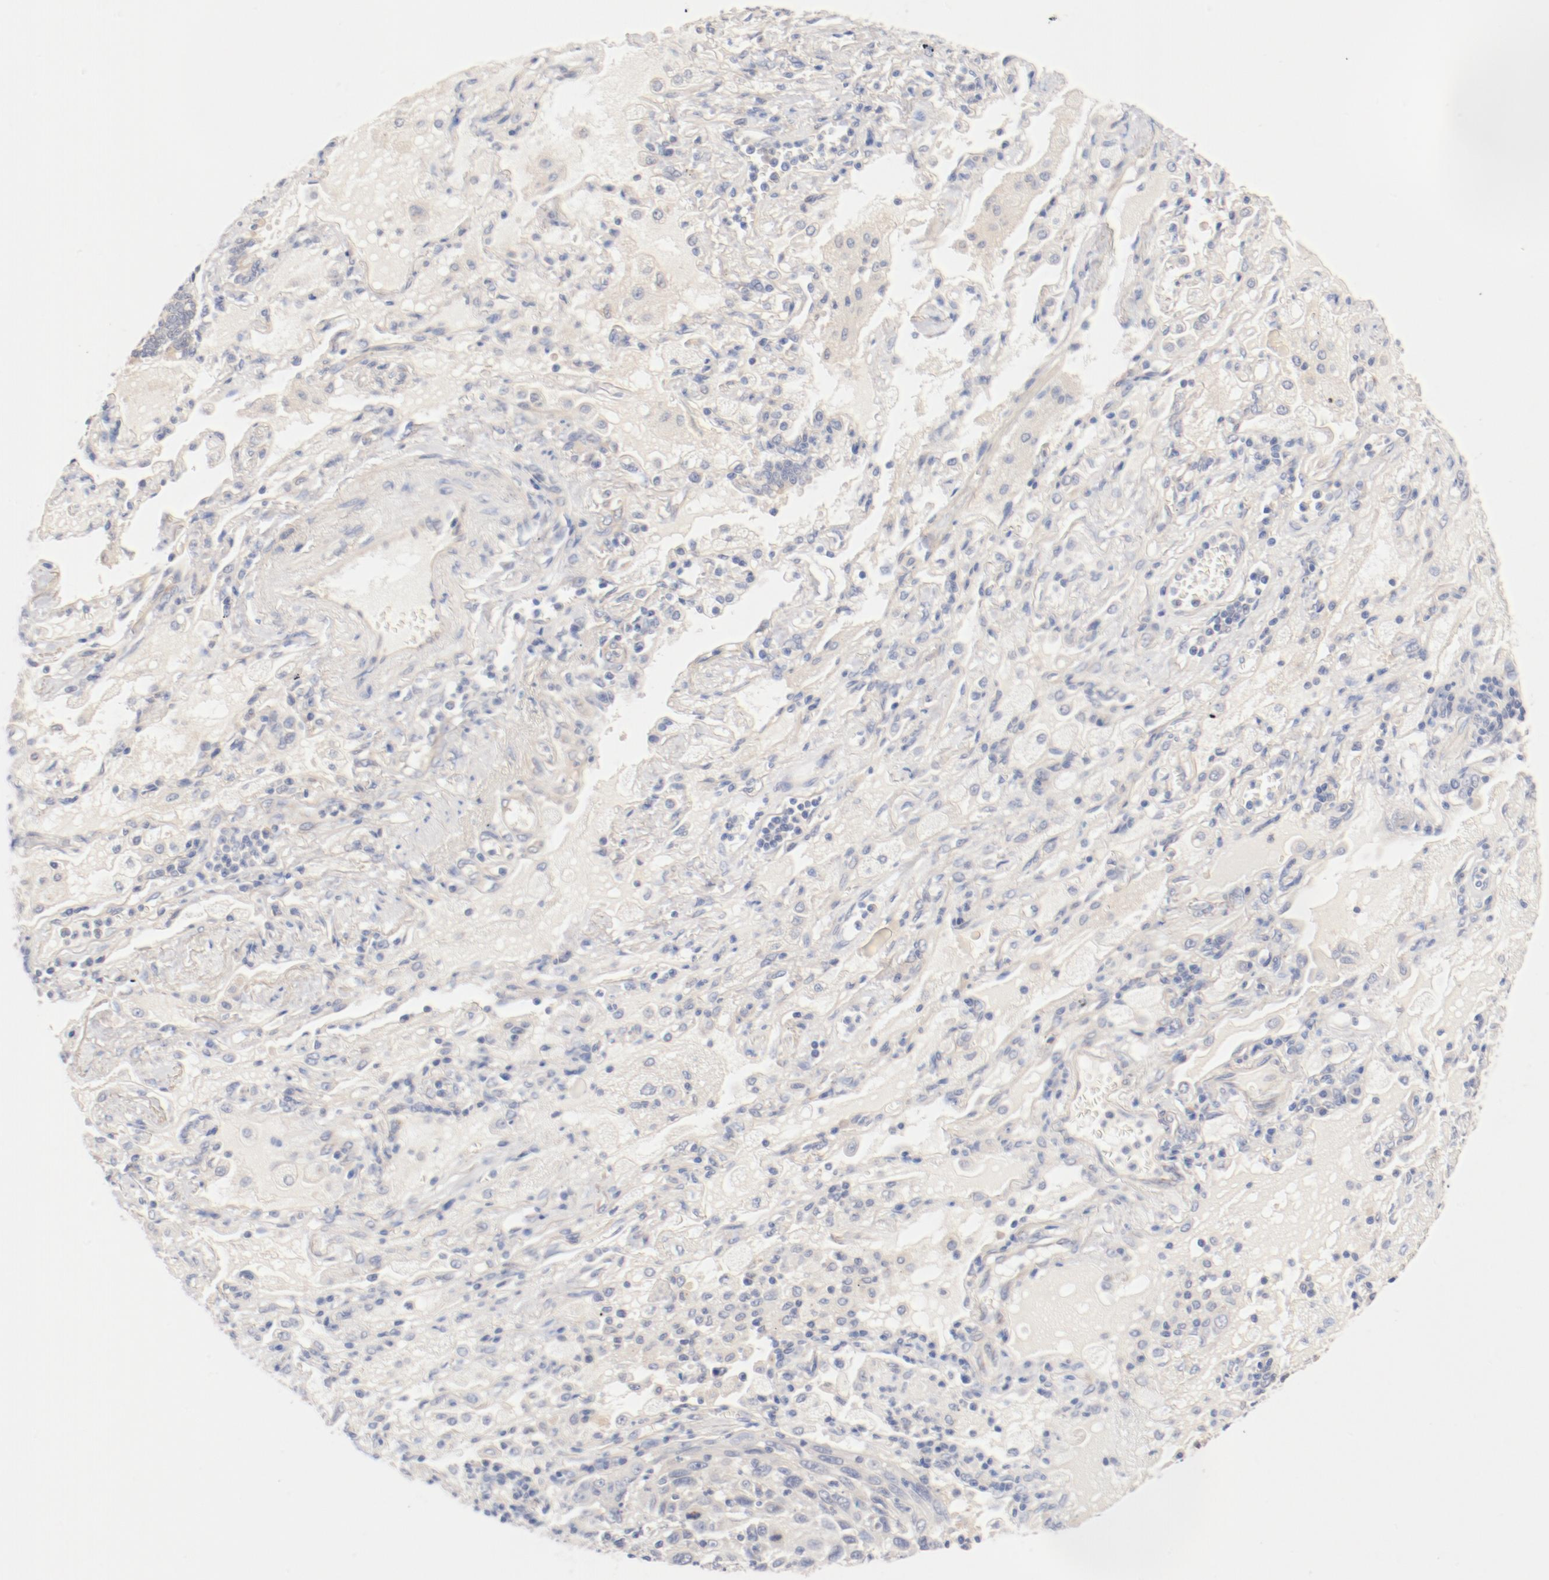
{"staining": {"intensity": "weak", "quantity": "25%-75%", "location": "cytoplasmic/membranous"}, "tissue": "lung cancer", "cell_type": "Tumor cells", "image_type": "cancer", "snomed": [{"axis": "morphology", "description": "Squamous cell carcinoma, NOS"}, {"axis": "topography", "description": "Lung"}], "caption": "Weak cytoplasmic/membranous staining for a protein is seen in approximately 25%-75% of tumor cells of lung squamous cell carcinoma using immunohistochemistry.", "gene": "DYNC1H1", "patient": {"sex": "female", "age": 76}}